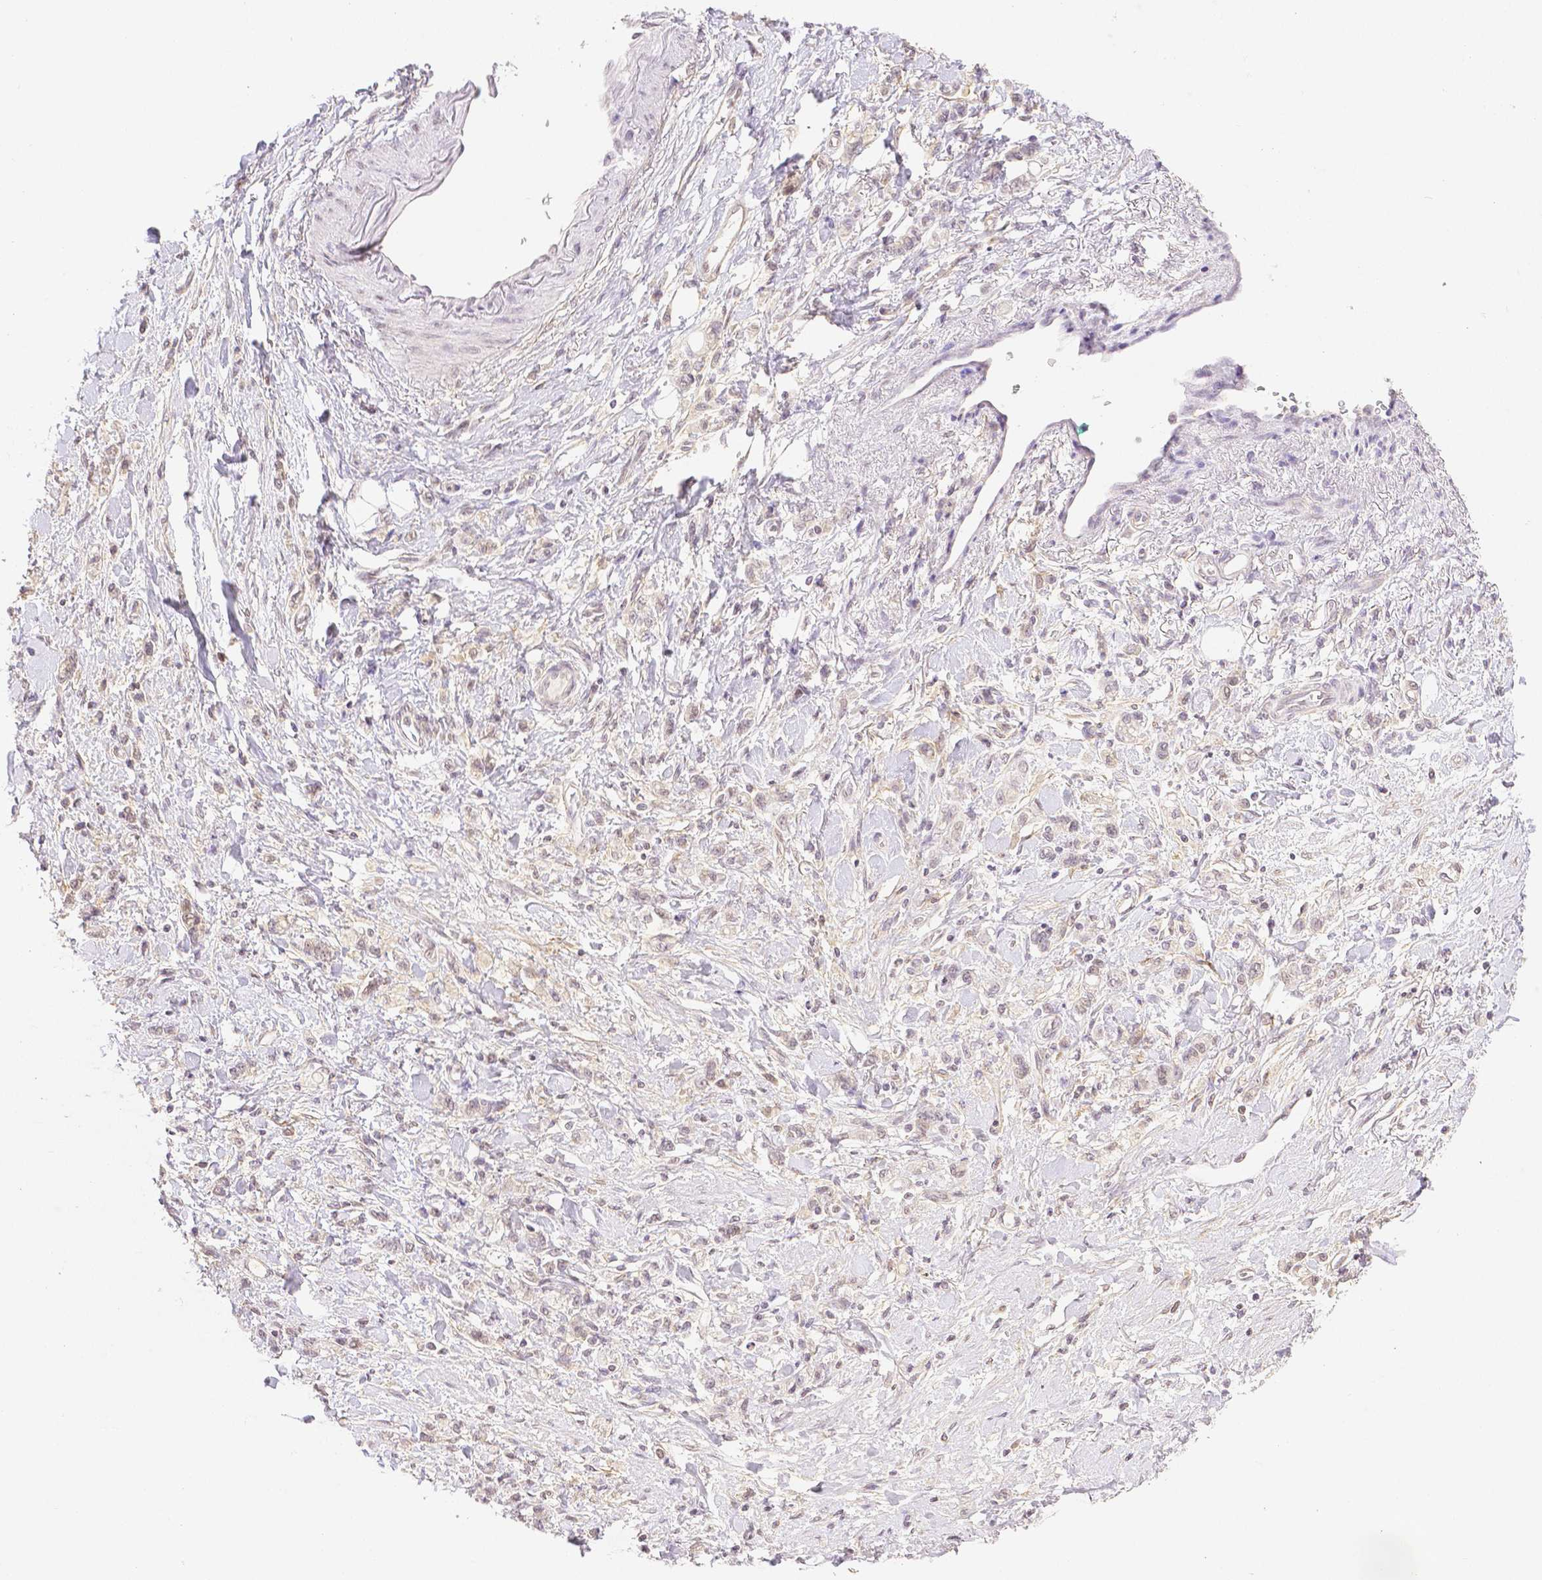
{"staining": {"intensity": "negative", "quantity": "none", "location": "none"}, "tissue": "stomach cancer", "cell_type": "Tumor cells", "image_type": "cancer", "snomed": [{"axis": "morphology", "description": "Adenocarcinoma, NOS"}, {"axis": "topography", "description": "Stomach"}], "caption": "The micrograph shows no staining of tumor cells in adenocarcinoma (stomach).", "gene": "THY1", "patient": {"sex": "male", "age": 77}}